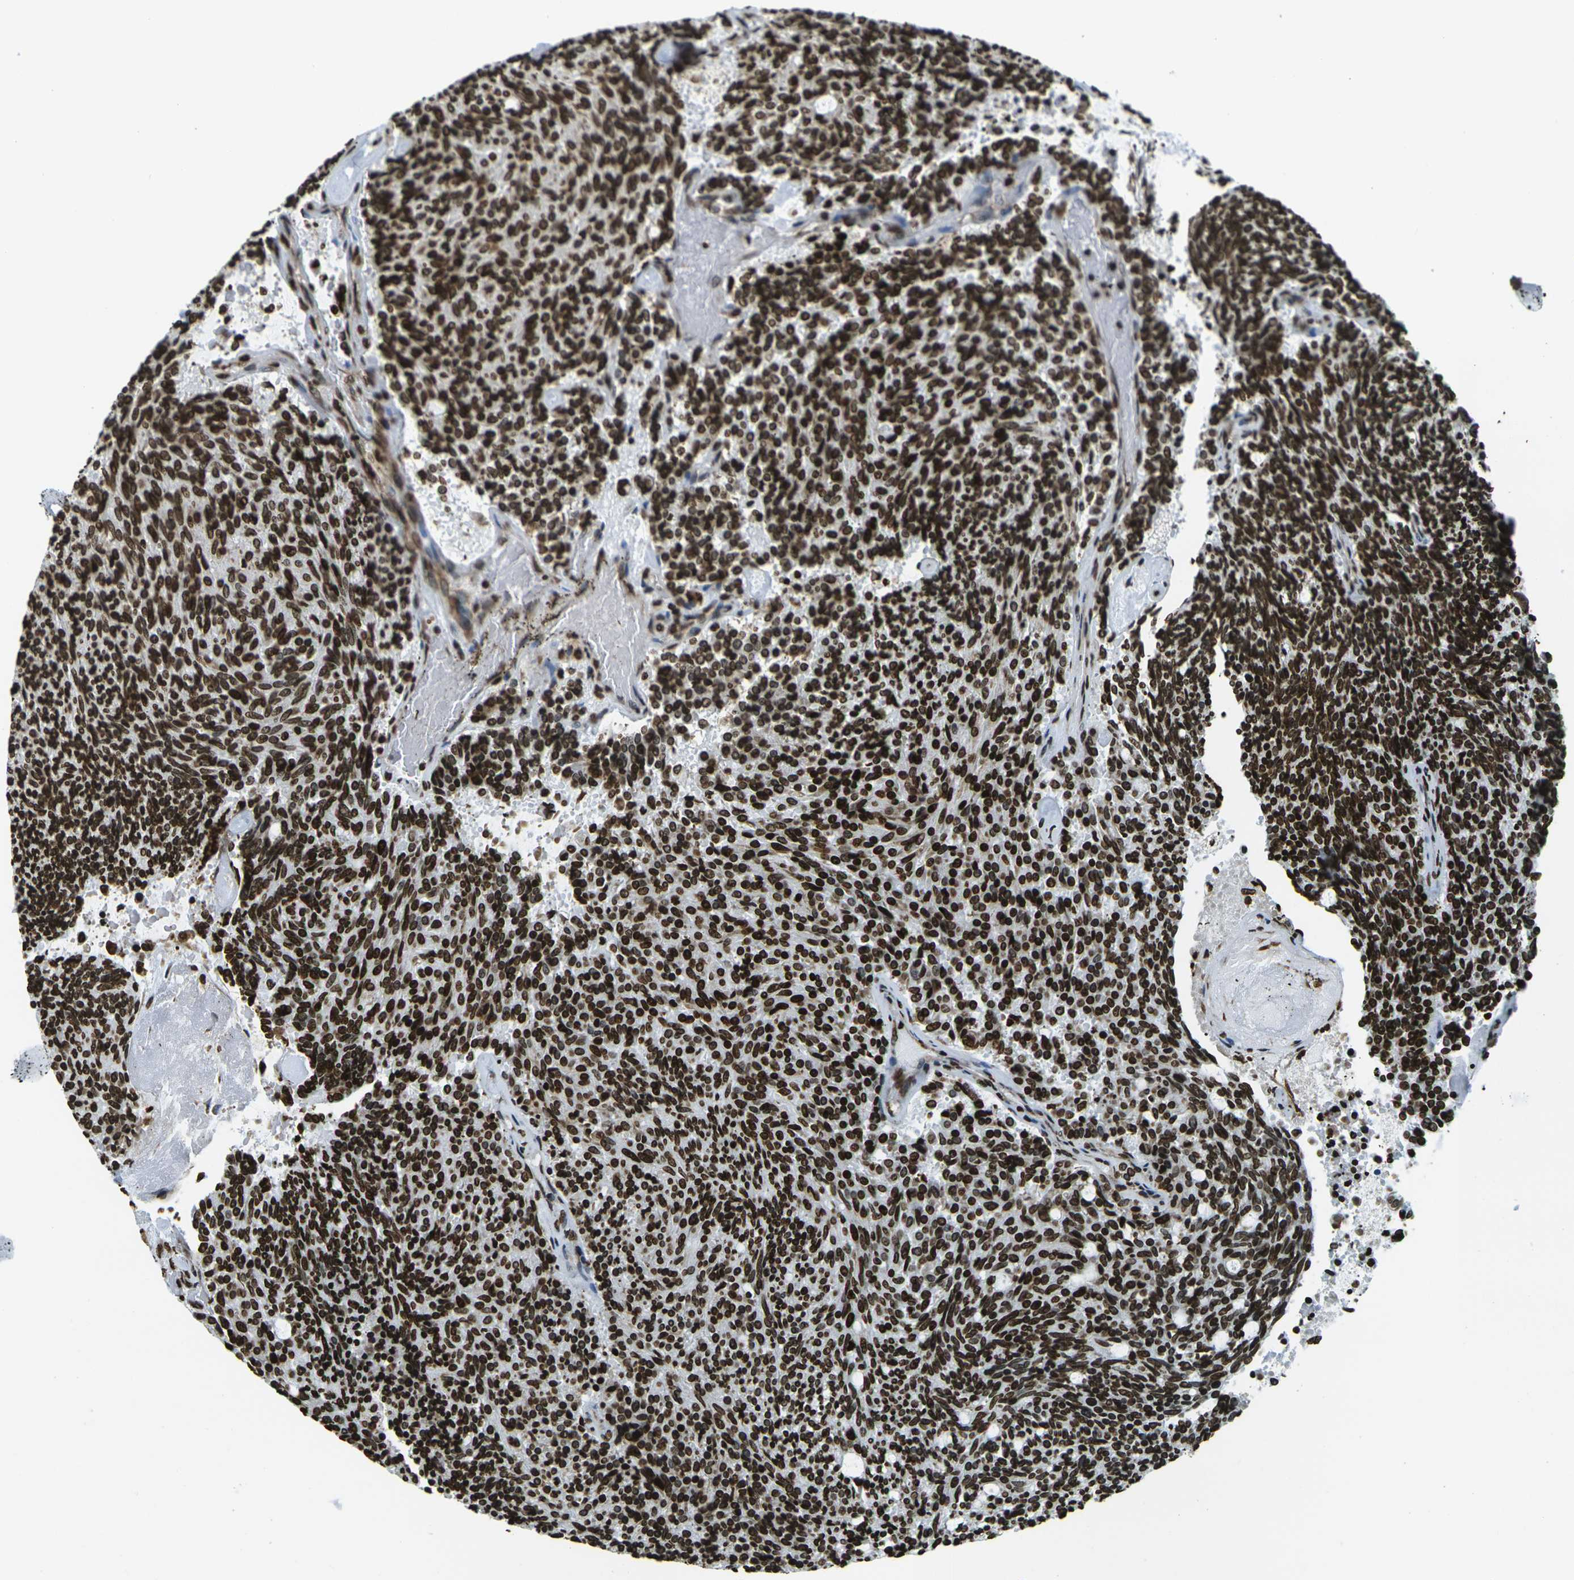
{"staining": {"intensity": "strong", "quantity": ">75%", "location": "nuclear"}, "tissue": "carcinoid", "cell_type": "Tumor cells", "image_type": "cancer", "snomed": [{"axis": "morphology", "description": "Carcinoid, malignant, NOS"}, {"axis": "topography", "description": "Pancreas"}], "caption": "Tumor cells exhibit strong nuclear expression in about >75% of cells in carcinoid.", "gene": "H1-2", "patient": {"sex": "female", "age": 54}}